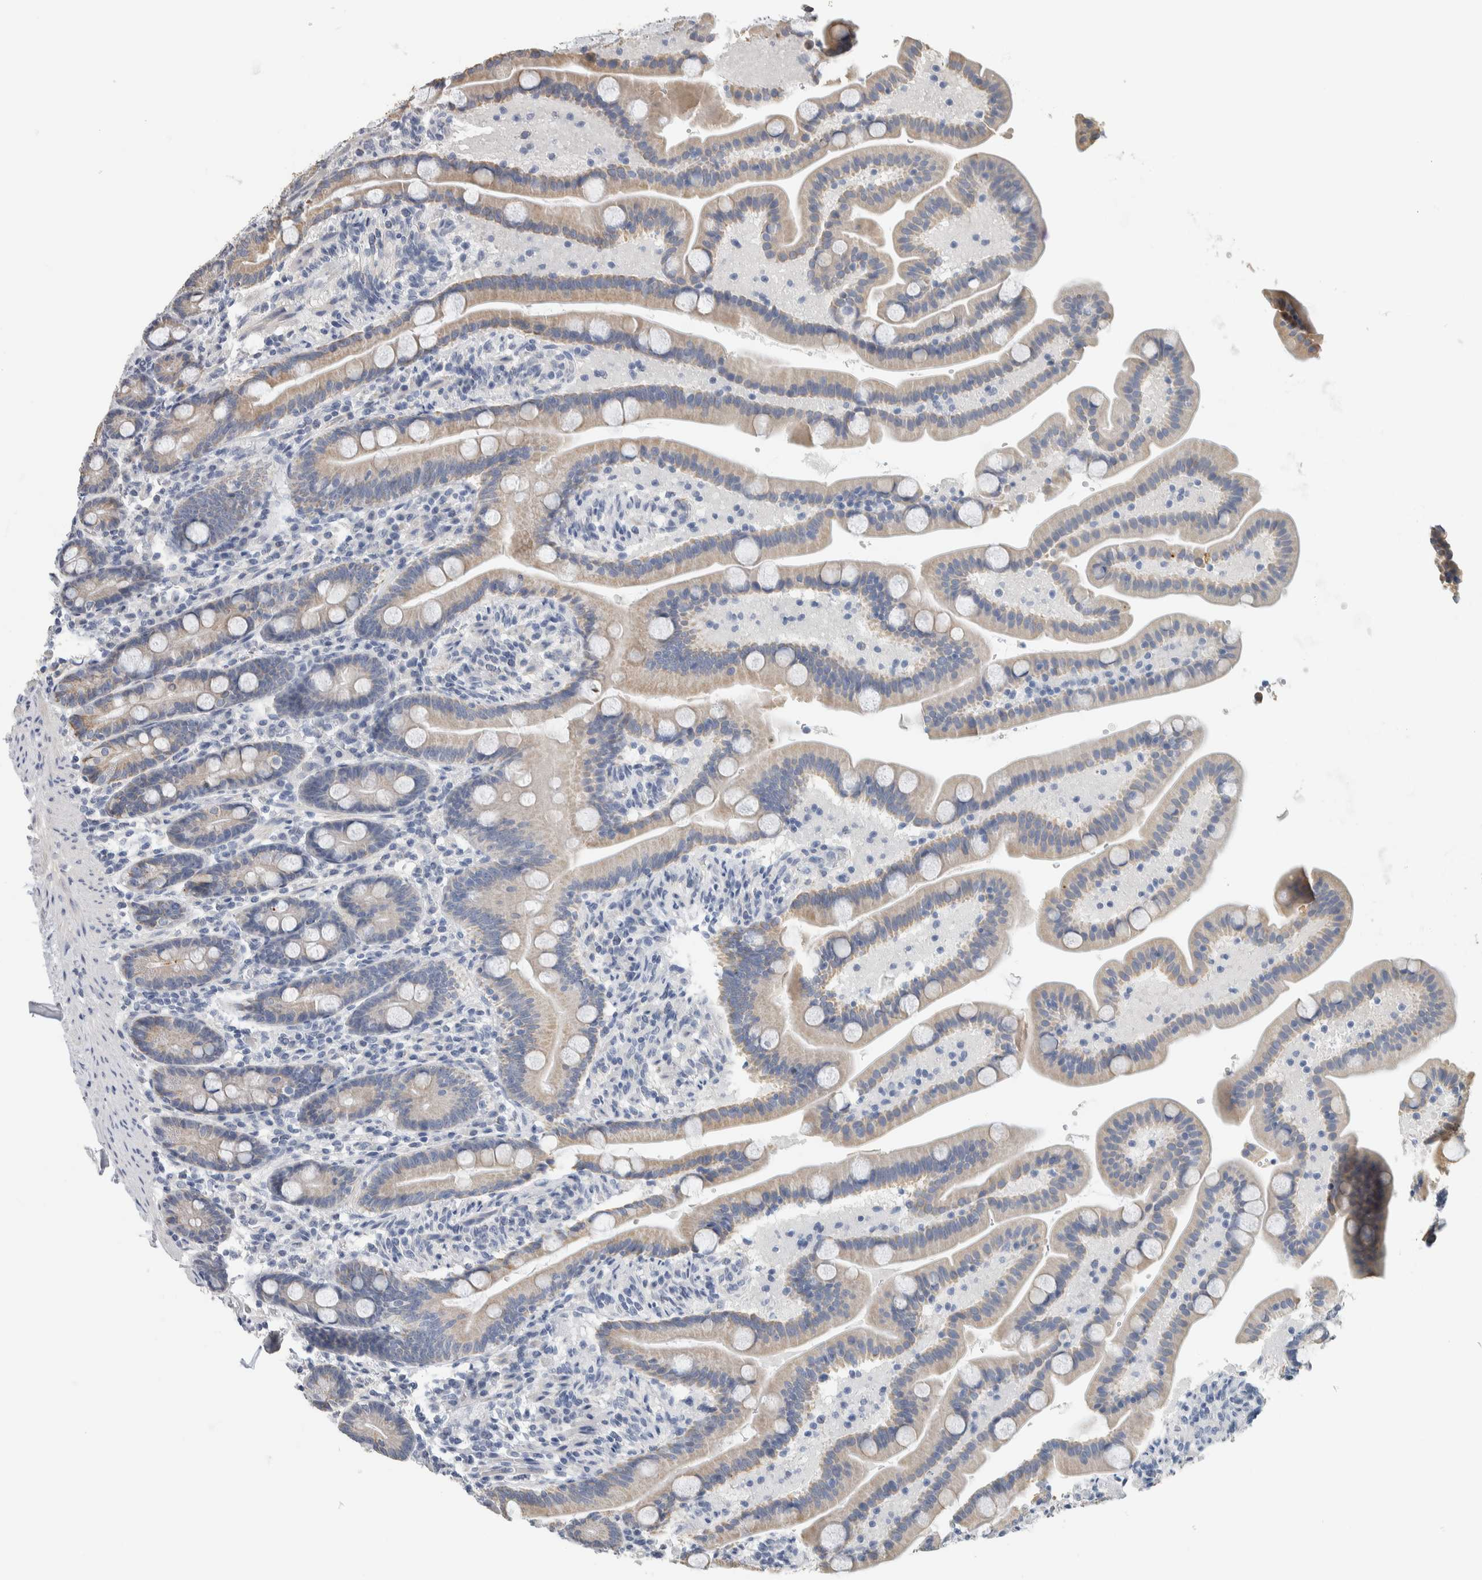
{"staining": {"intensity": "weak", "quantity": "25%-75%", "location": "cytoplasmic/membranous"}, "tissue": "duodenum", "cell_type": "Glandular cells", "image_type": "normal", "snomed": [{"axis": "morphology", "description": "Normal tissue, NOS"}, {"axis": "topography", "description": "Duodenum"}], "caption": "IHC (DAB (3,3'-diaminobenzidine)) staining of benign duodenum demonstrates weak cytoplasmic/membranous protein staining in approximately 25%-75% of glandular cells.", "gene": "NEFM", "patient": {"sex": "male", "age": 54}}